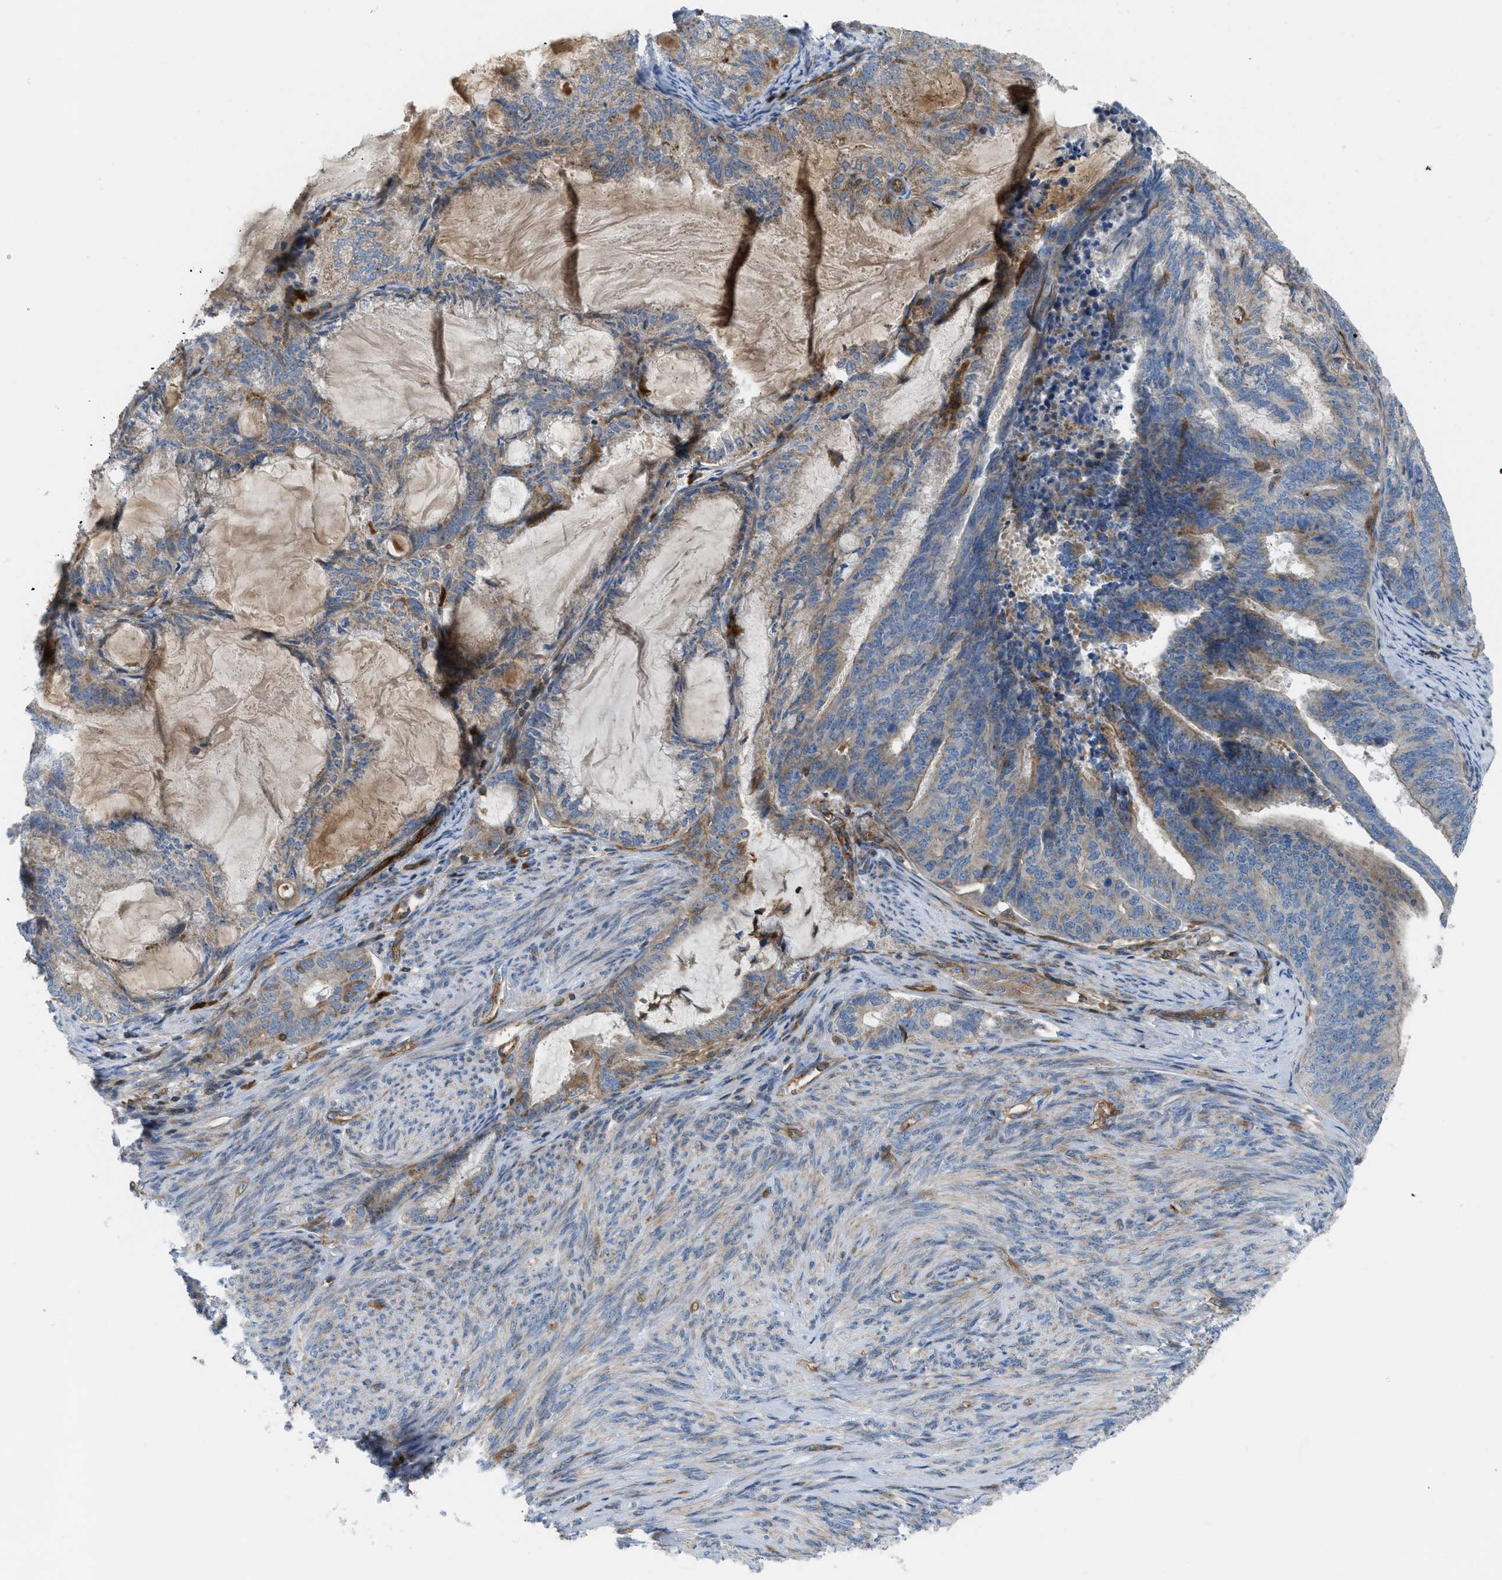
{"staining": {"intensity": "moderate", "quantity": "25%-75%", "location": "cytoplasmic/membranous"}, "tissue": "endometrial cancer", "cell_type": "Tumor cells", "image_type": "cancer", "snomed": [{"axis": "morphology", "description": "Adenocarcinoma, NOS"}, {"axis": "topography", "description": "Endometrium"}], "caption": "About 25%-75% of tumor cells in human adenocarcinoma (endometrial) show moderate cytoplasmic/membranous protein expression as visualized by brown immunohistochemical staining.", "gene": "ATP2A3", "patient": {"sex": "female", "age": 86}}